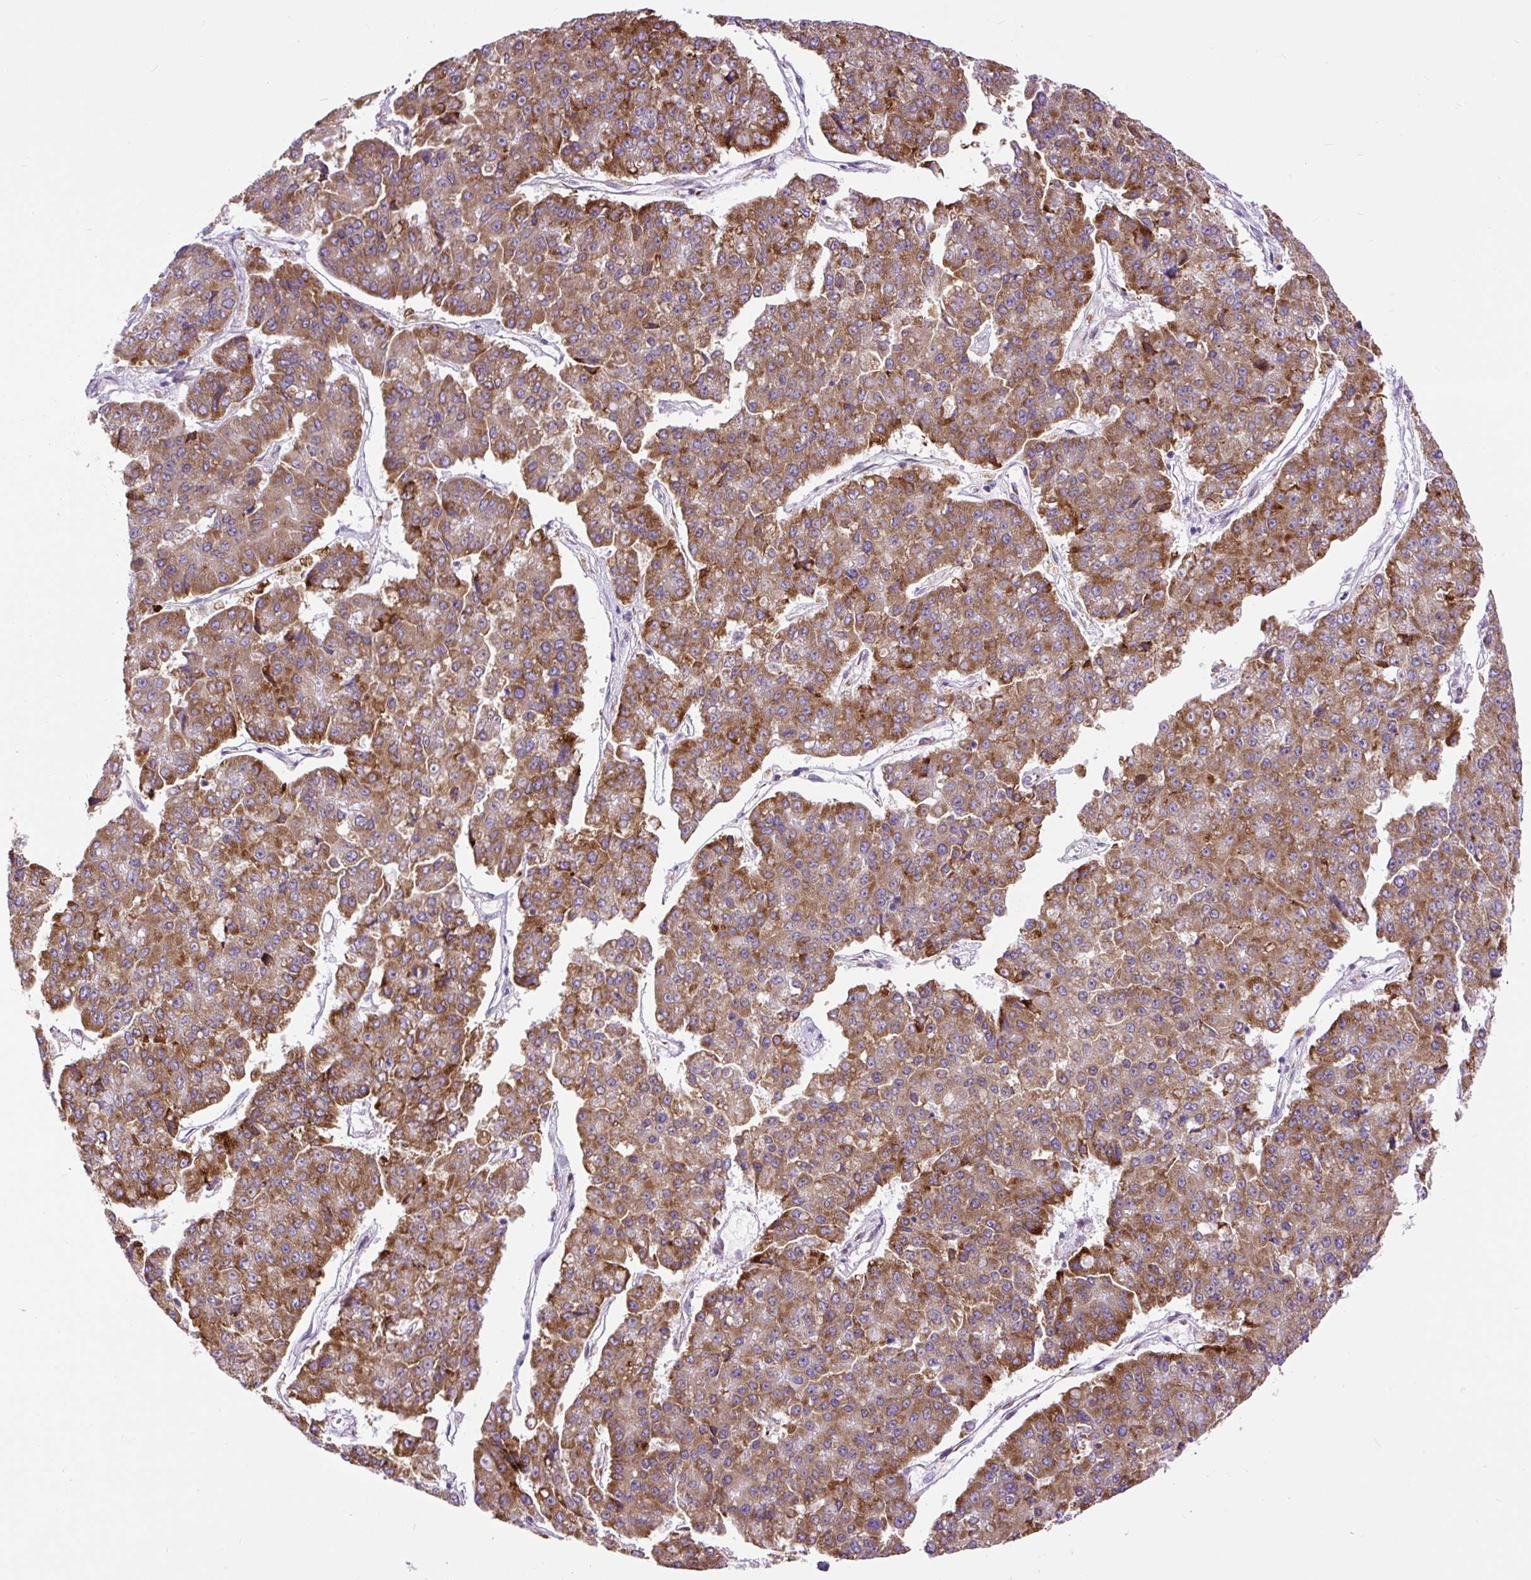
{"staining": {"intensity": "strong", "quantity": ">75%", "location": "cytoplasmic/membranous"}, "tissue": "pancreatic cancer", "cell_type": "Tumor cells", "image_type": "cancer", "snomed": [{"axis": "morphology", "description": "Adenocarcinoma, NOS"}, {"axis": "topography", "description": "Pancreas"}], "caption": "DAB immunohistochemical staining of adenocarcinoma (pancreatic) displays strong cytoplasmic/membranous protein expression in approximately >75% of tumor cells.", "gene": "DDOST", "patient": {"sex": "male", "age": 50}}